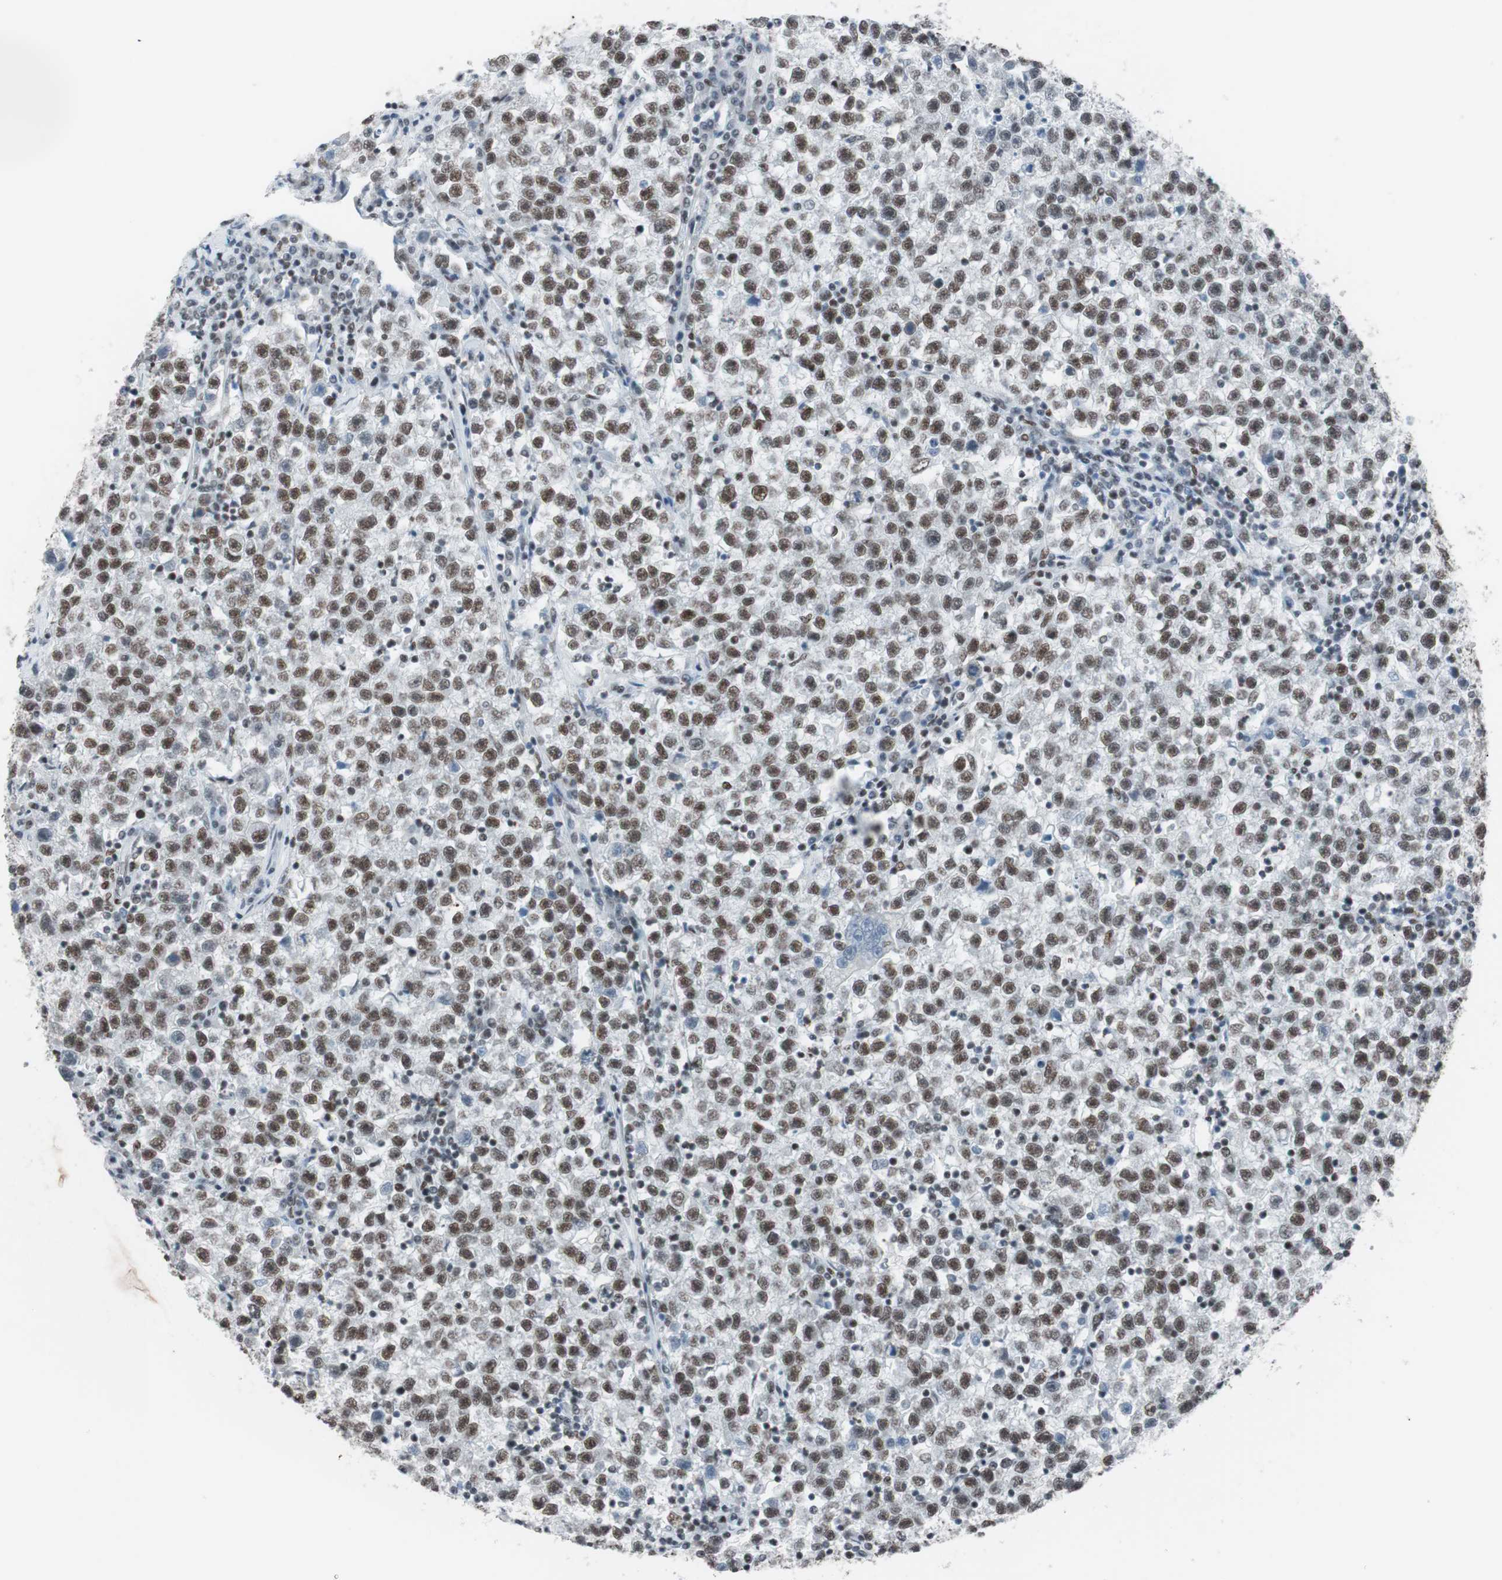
{"staining": {"intensity": "moderate", "quantity": ">75%", "location": "nuclear"}, "tissue": "testis cancer", "cell_type": "Tumor cells", "image_type": "cancer", "snomed": [{"axis": "morphology", "description": "Seminoma, NOS"}, {"axis": "topography", "description": "Testis"}], "caption": "Immunohistochemistry photomicrograph of human testis cancer (seminoma) stained for a protein (brown), which shows medium levels of moderate nuclear staining in about >75% of tumor cells.", "gene": "ARID1A", "patient": {"sex": "male", "age": 22}}